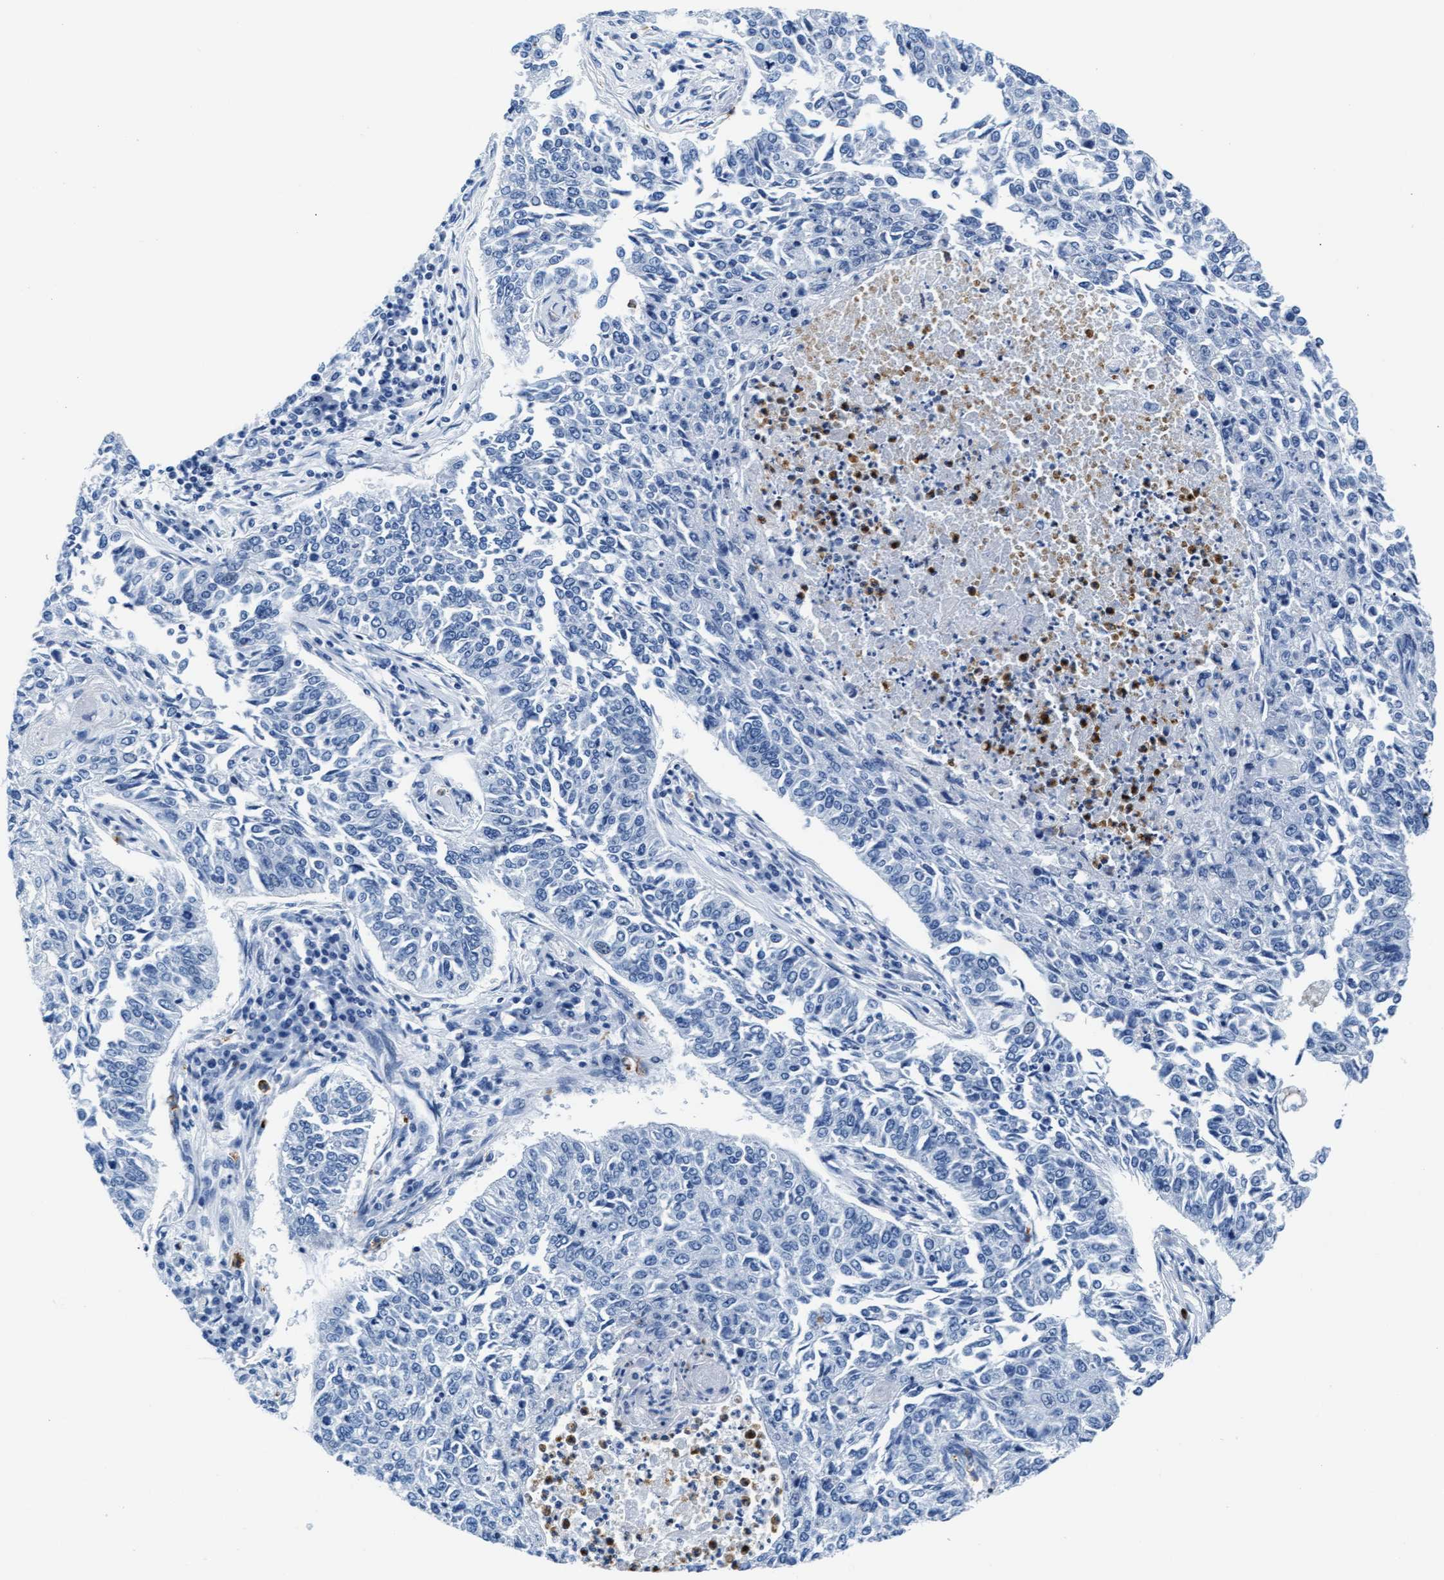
{"staining": {"intensity": "negative", "quantity": "none", "location": "none"}, "tissue": "lung cancer", "cell_type": "Tumor cells", "image_type": "cancer", "snomed": [{"axis": "morphology", "description": "Normal tissue, NOS"}, {"axis": "morphology", "description": "Squamous cell carcinoma, NOS"}, {"axis": "topography", "description": "Cartilage tissue"}, {"axis": "topography", "description": "Bronchus"}, {"axis": "topography", "description": "Lung"}], "caption": "Lung cancer was stained to show a protein in brown. There is no significant staining in tumor cells. (DAB immunohistochemistry (IHC) with hematoxylin counter stain).", "gene": "MMP8", "patient": {"sex": "female", "age": 49}}